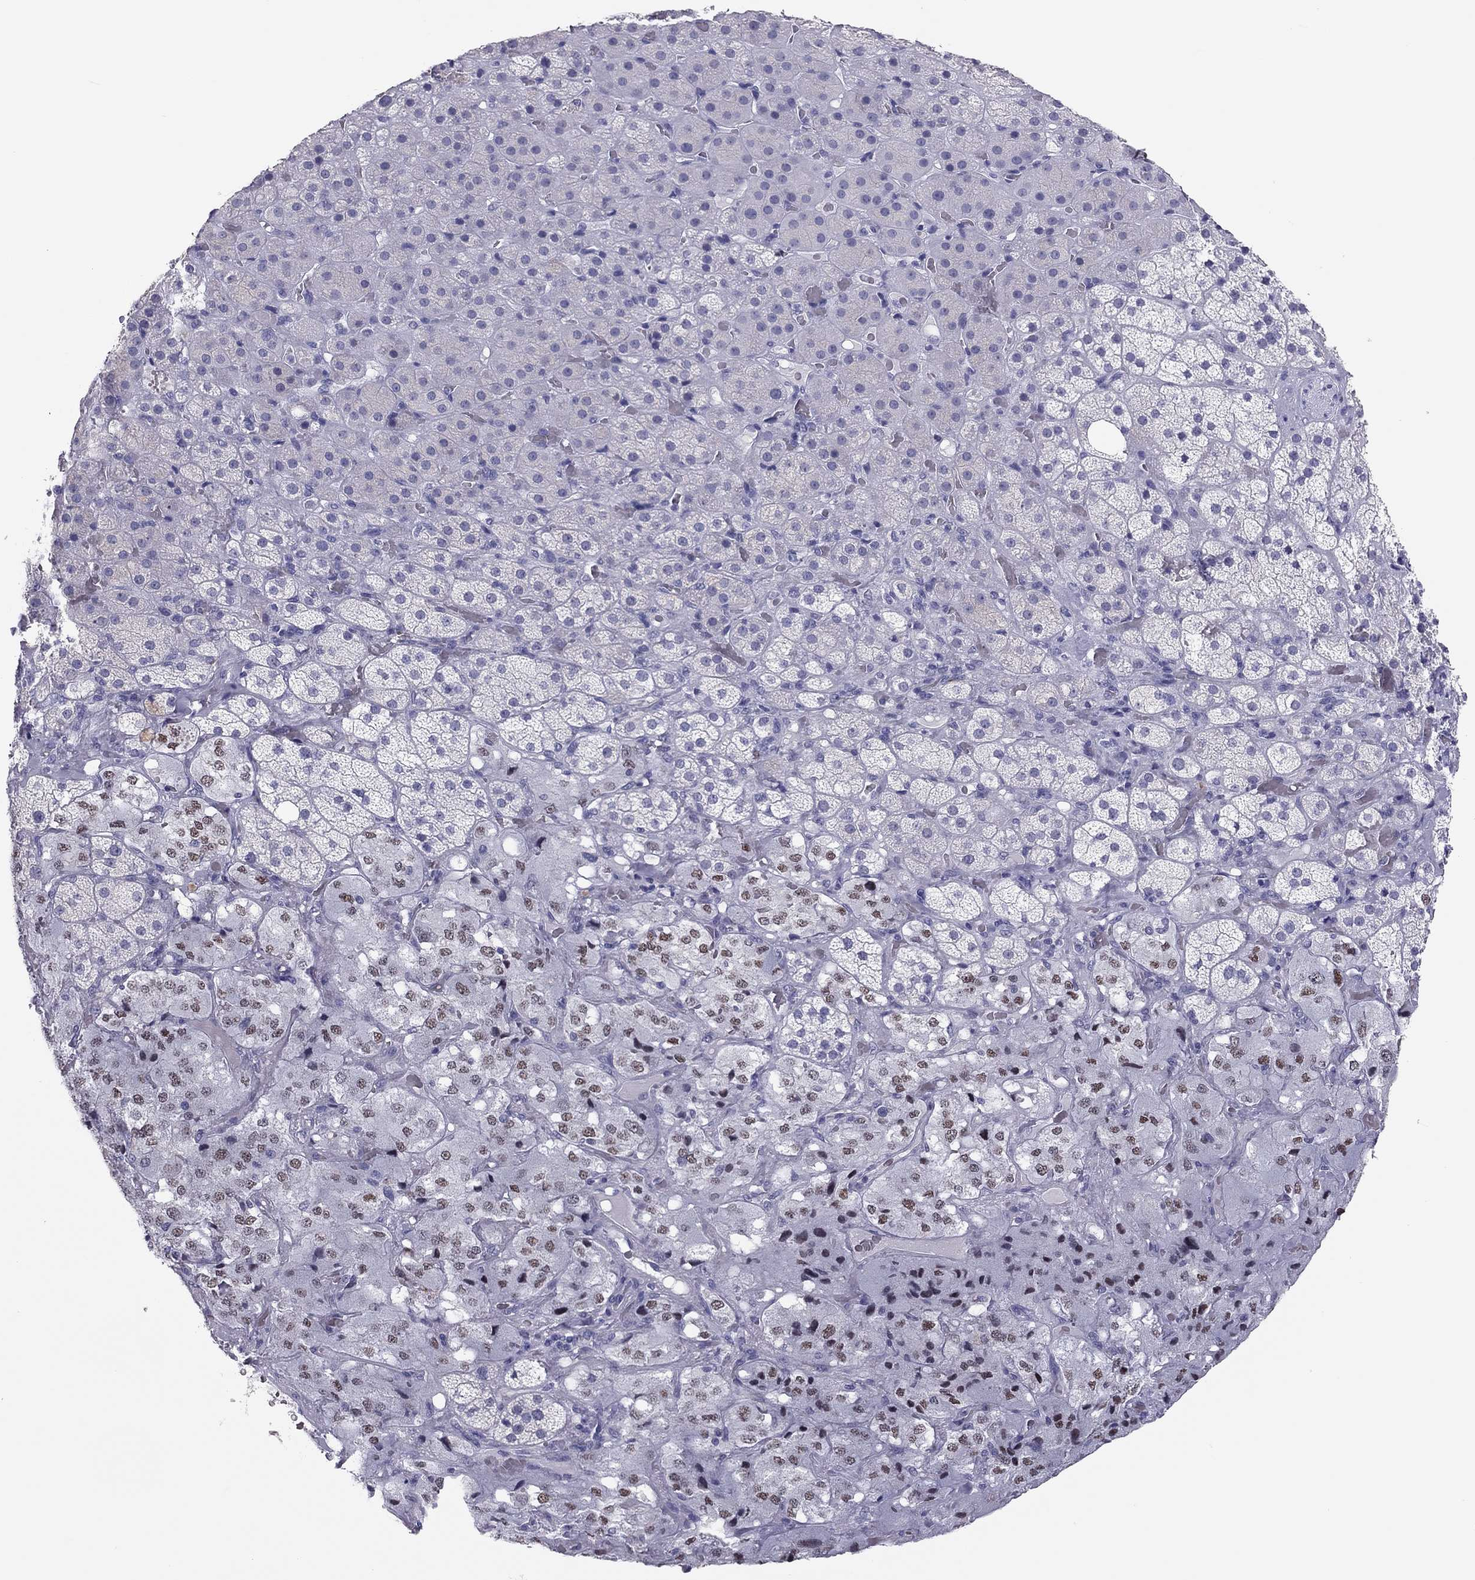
{"staining": {"intensity": "moderate", "quantity": "<25%", "location": "nuclear"}, "tissue": "adrenal gland", "cell_type": "Glandular cells", "image_type": "normal", "snomed": [{"axis": "morphology", "description": "Normal tissue, NOS"}, {"axis": "topography", "description": "Adrenal gland"}], "caption": "Immunohistochemistry (IHC) photomicrograph of normal adrenal gland: adrenal gland stained using immunohistochemistry demonstrates low levels of moderate protein expression localized specifically in the nuclear of glandular cells, appearing as a nuclear brown color.", "gene": "PHOX2A", "patient": {"sex": "male", "age": 57}}